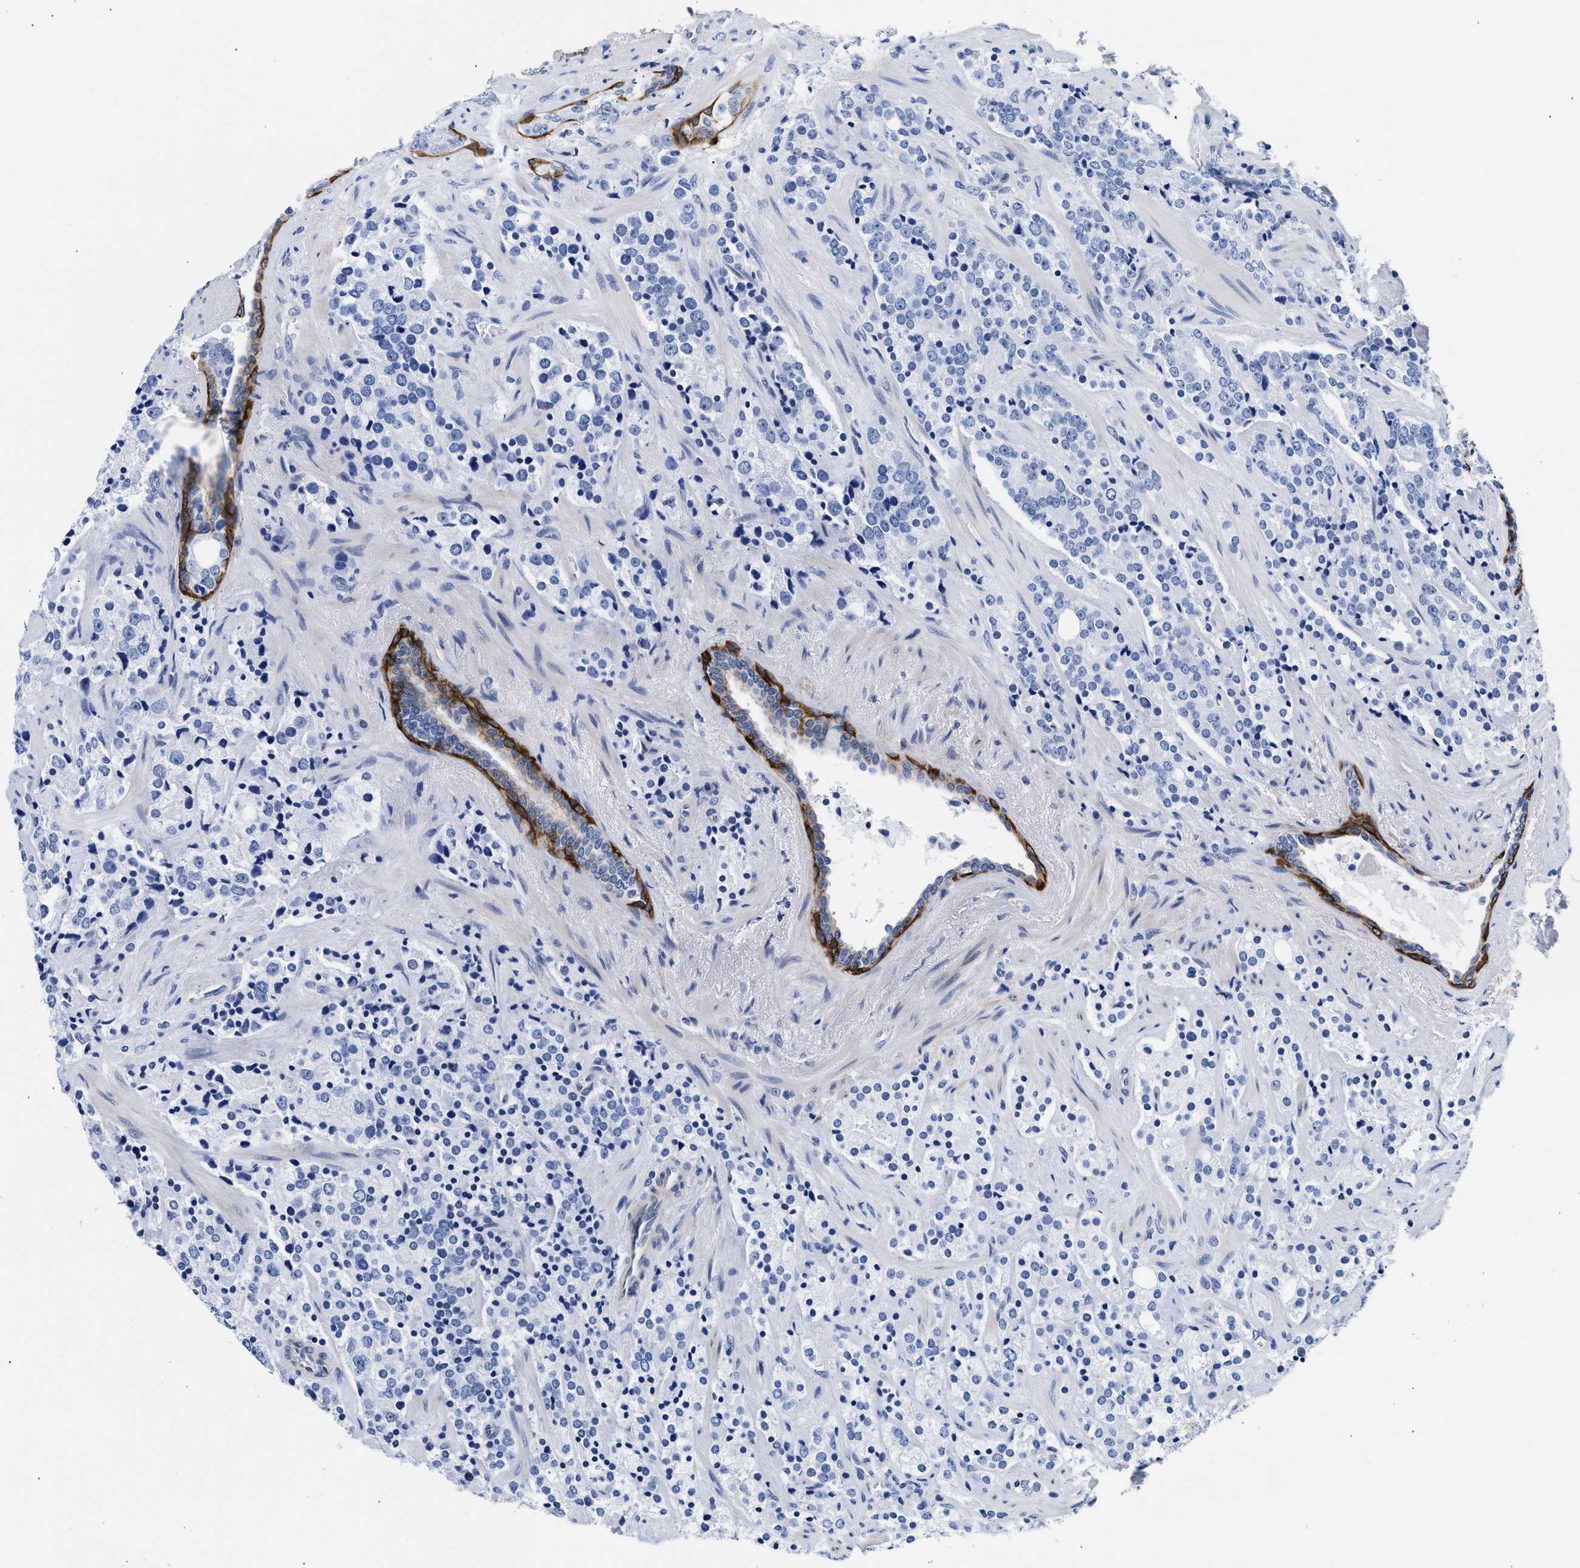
{"staining": {"intensity": "negative", "quantity": "none", "location": "none"}, "tissue": "prostate cancer", "cell_type": "Tumor cells", "image_type": "cancer", "snomed": [{"axis": "morphology", "description": "Adenocarcinoma, High grade"}, {"axis": "topography", "description": "Prostate"}], "caption": "Tumor cells are negative for brown protein staining in adenocarcinoma (high-grade) (prostate).", "gene": "TRIM29", "patient": {"sex": "male", "age": 71}}